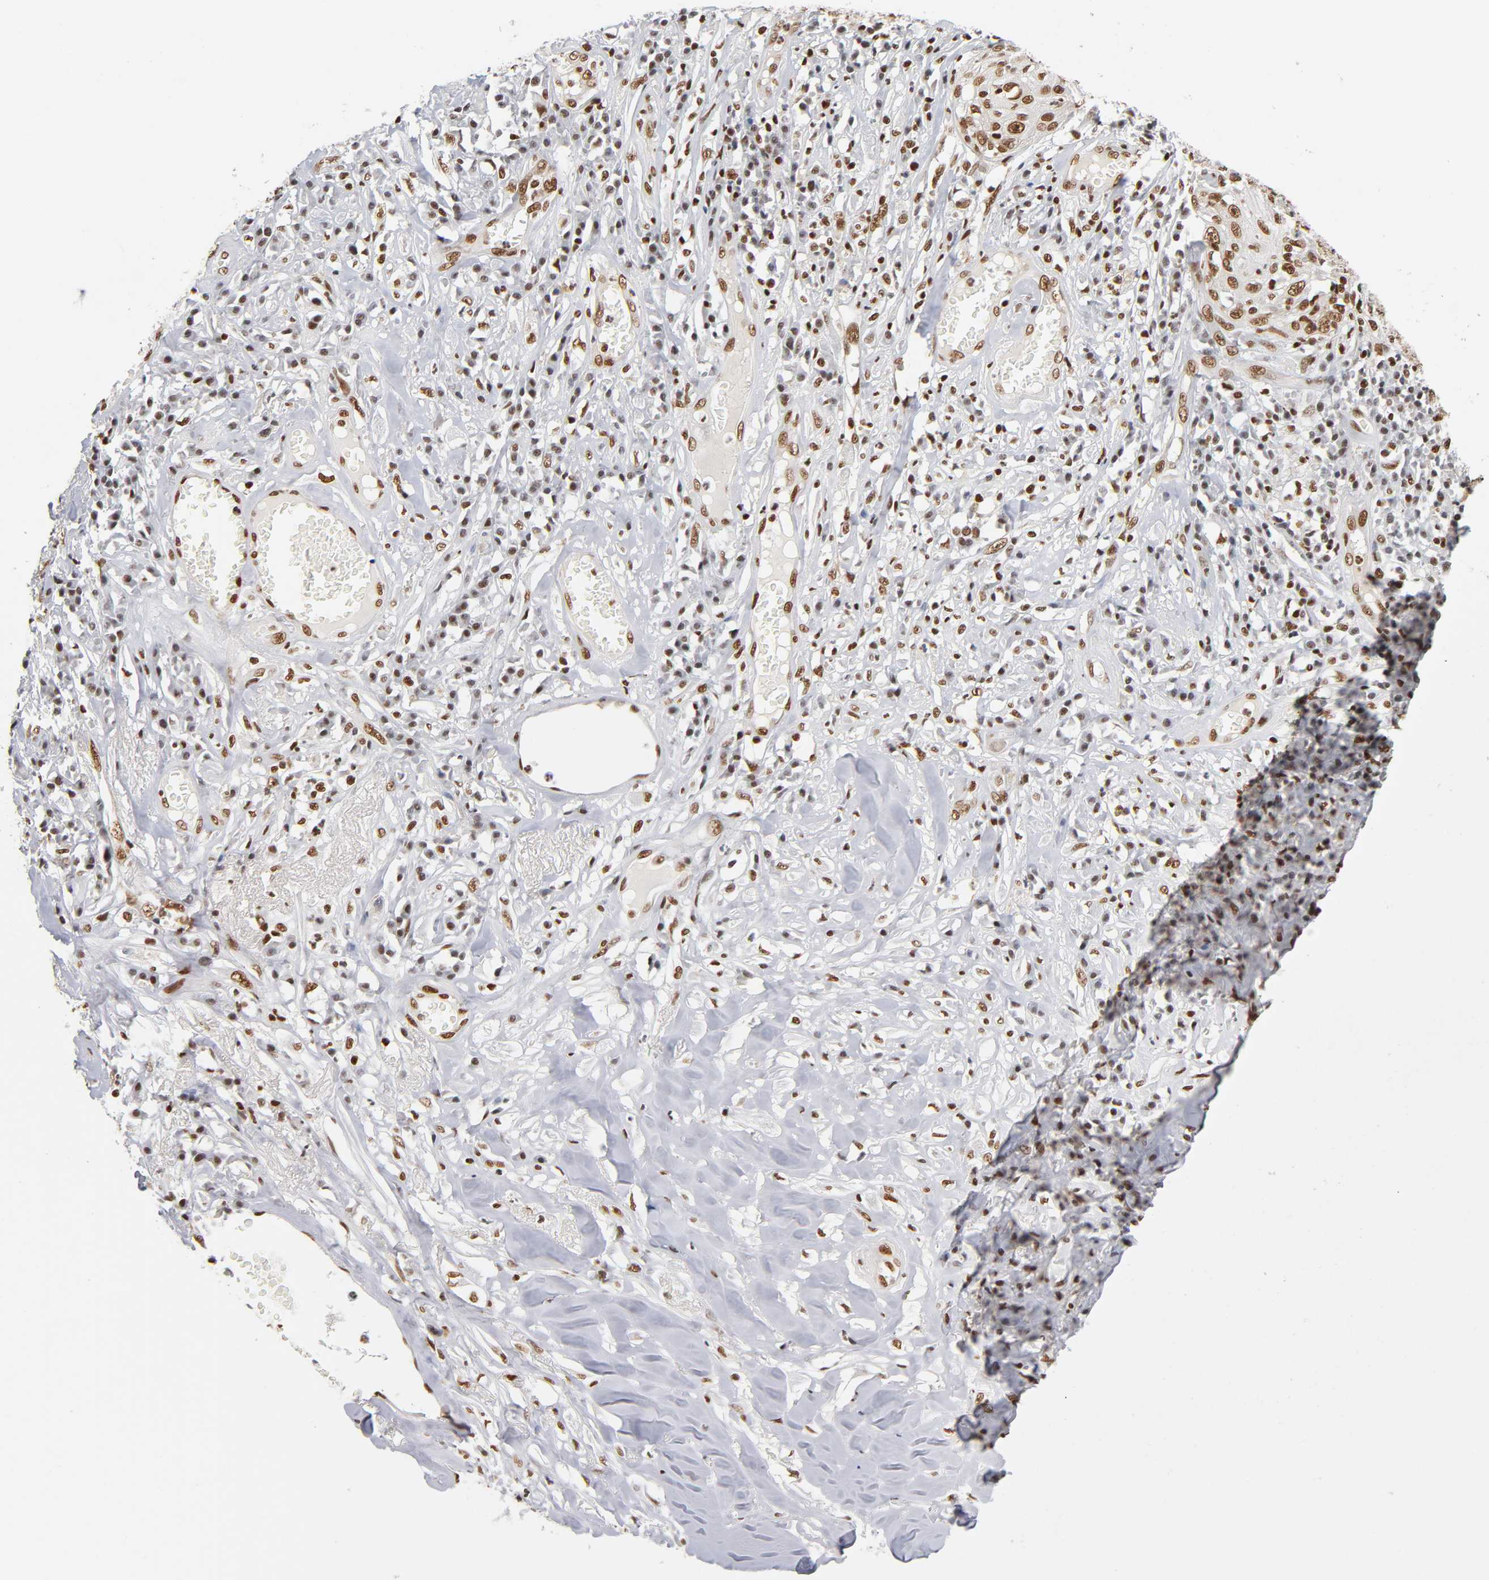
{"staining": {"intensity": "strong", "quantity": ">75%", "location": "nuclear"}, "tissue": "skin cancer", "cell_type": "Tumor cells", "image_type": "cancer", "snomed": [{"axis": "morphology", "description": "Squamous cell carcinoma, NOS"}, {"axis": "topography", "description": "Skin"}], "caption": "A high-resolution image shows IHC staining of skin squamous cell carcinoma, which reveals strong nuclear positivity in approximately >75% of tumor cells.", "gene": "ILKAP", "patient": {"sex": "male", "age": 65}}